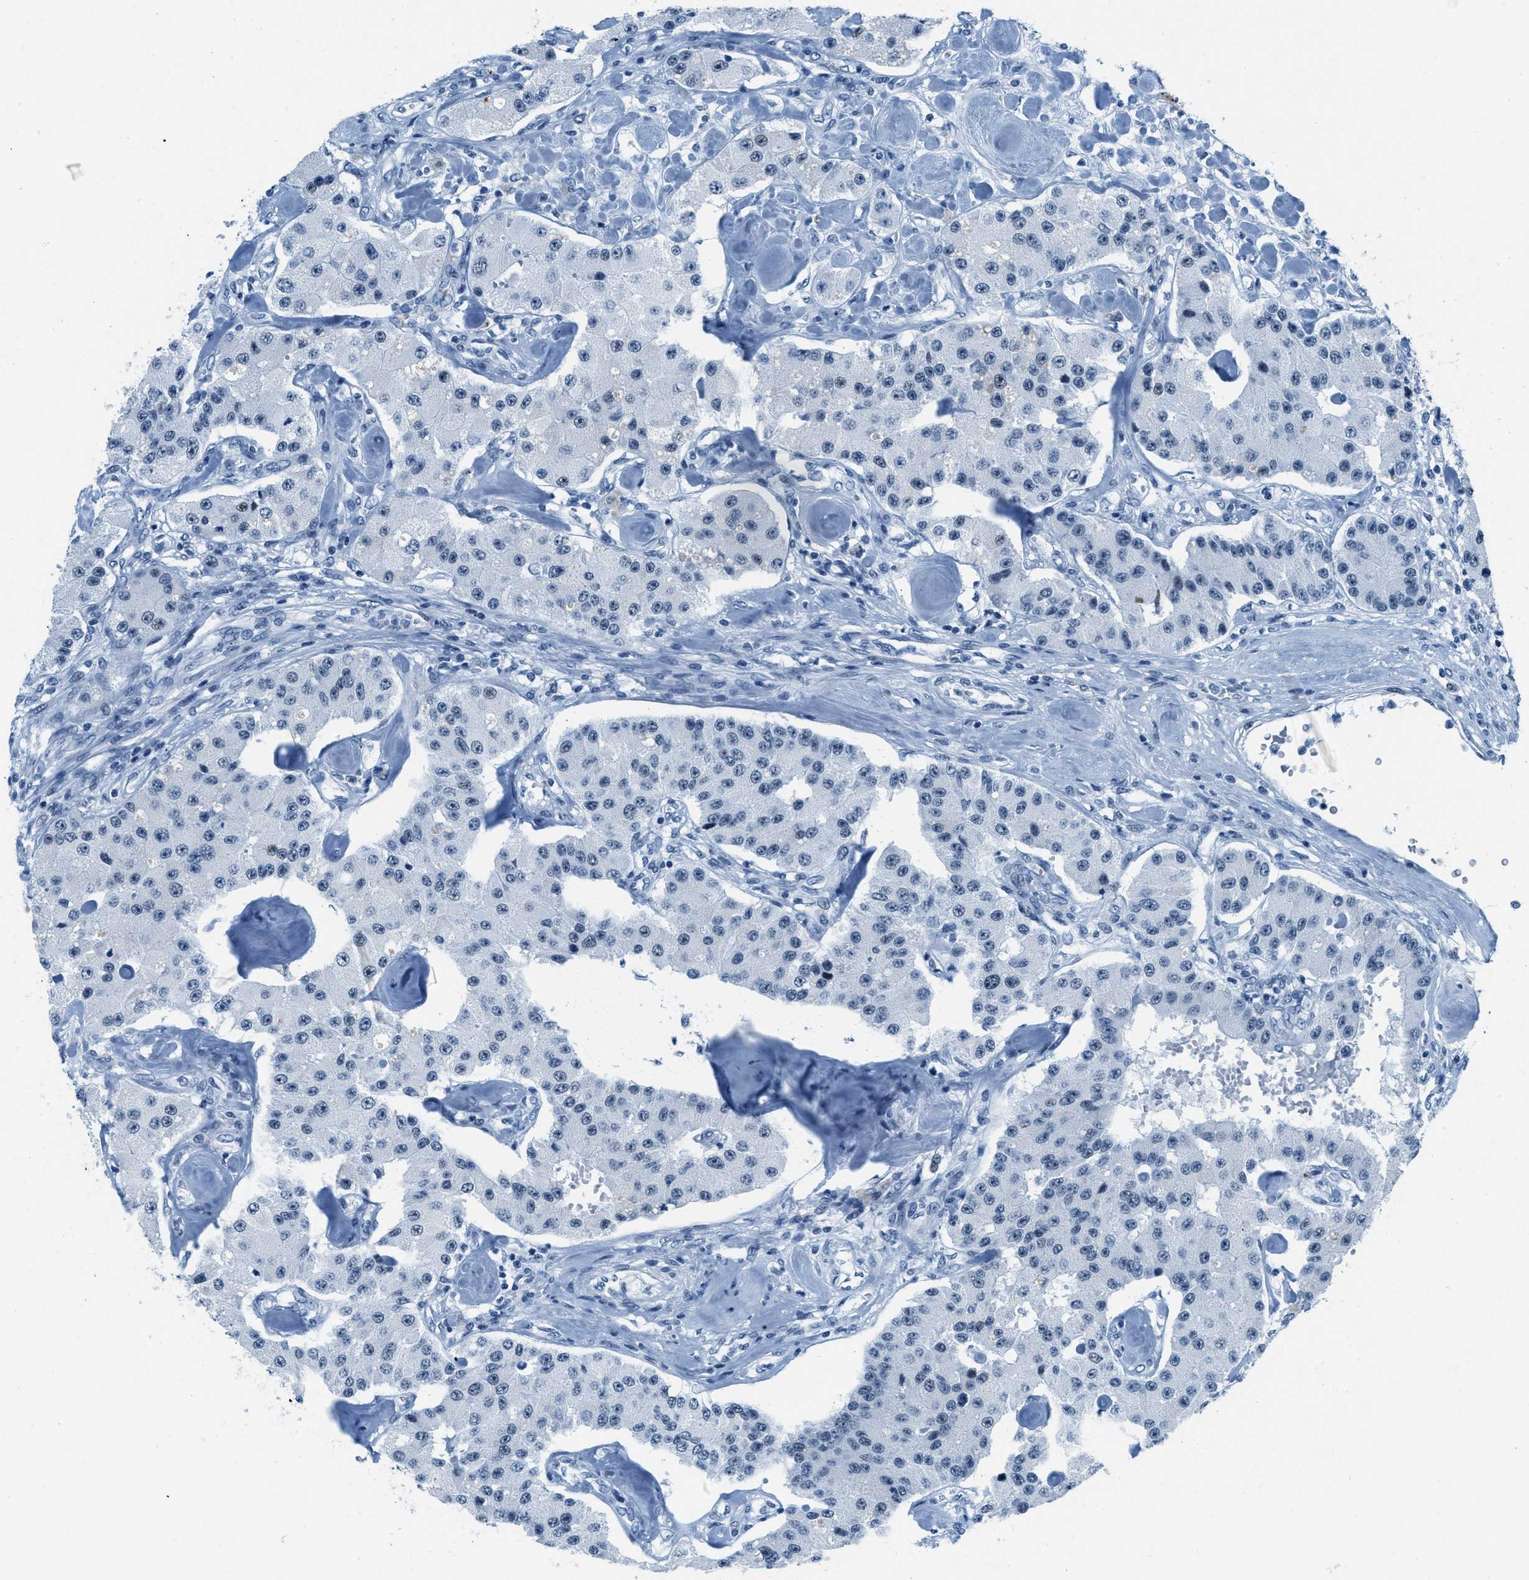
{"staining": {"intensity": "negative", "quantity": "none", "location": "none"}, "tissue": "carcinoid", "cell_type": "Tumor cells", "image_type": "cancer", "snomed": [{"axis": "morphology", "description": "Carcinoid, malignant, NOS"}, {"axis": "topography", "description": "Pancreas"}], "caption": "The photomicrograph exhibits no significant positivity in tumor cells of carcinoid.", "gene": "PLA2G2A", "patient": {"sex": "male", "age": 41}}